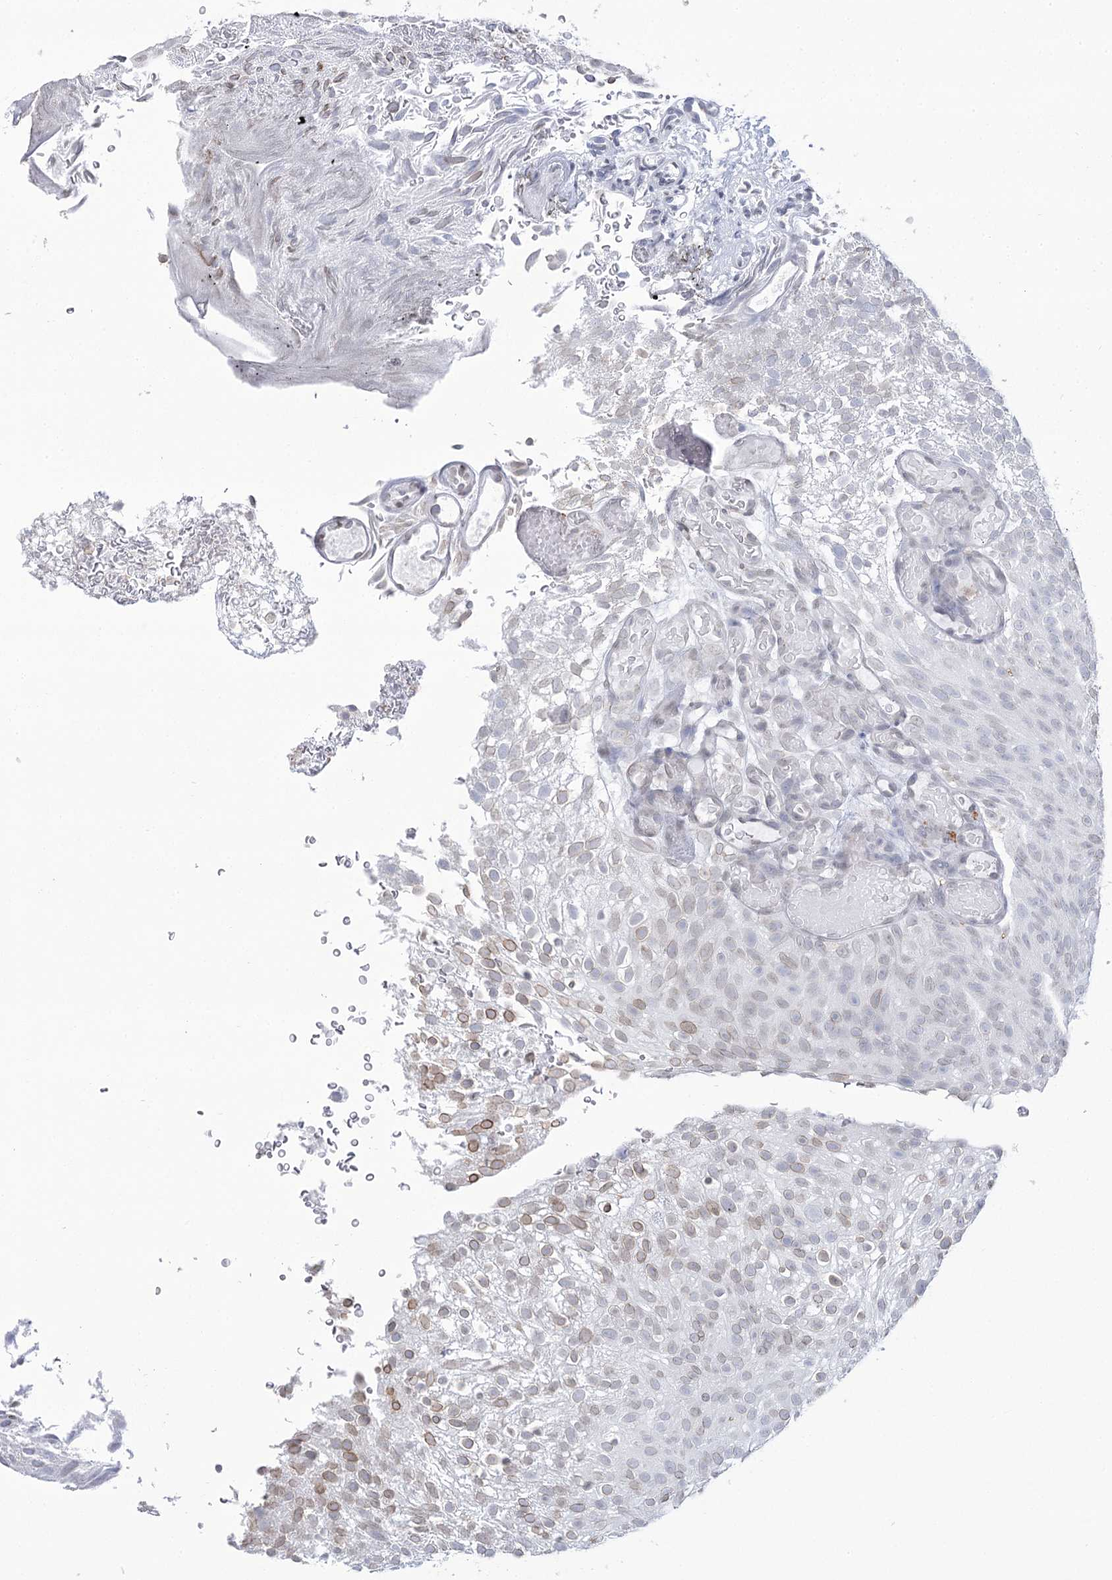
{"staining": {"intensity": "weak", "quantity": "<25%", "location": "cytoplasmic/membranous,nuclear"}, "tissue": "urothelial cancer", "cell_type": "Tumor cells", "image_type": "cancer", "snomed": [{"axis": "morphology", "description": "Urothelial carcinoma, Low grade"}, {"axis": "topography", "description": "Urinary bladder"}], "caption": "Urothelial cancer was stained to show a protein in brown. There is no significant staining in tumor cells.", "gene": "C11orf1", "patient": {"sex": "male", "age": 78}}